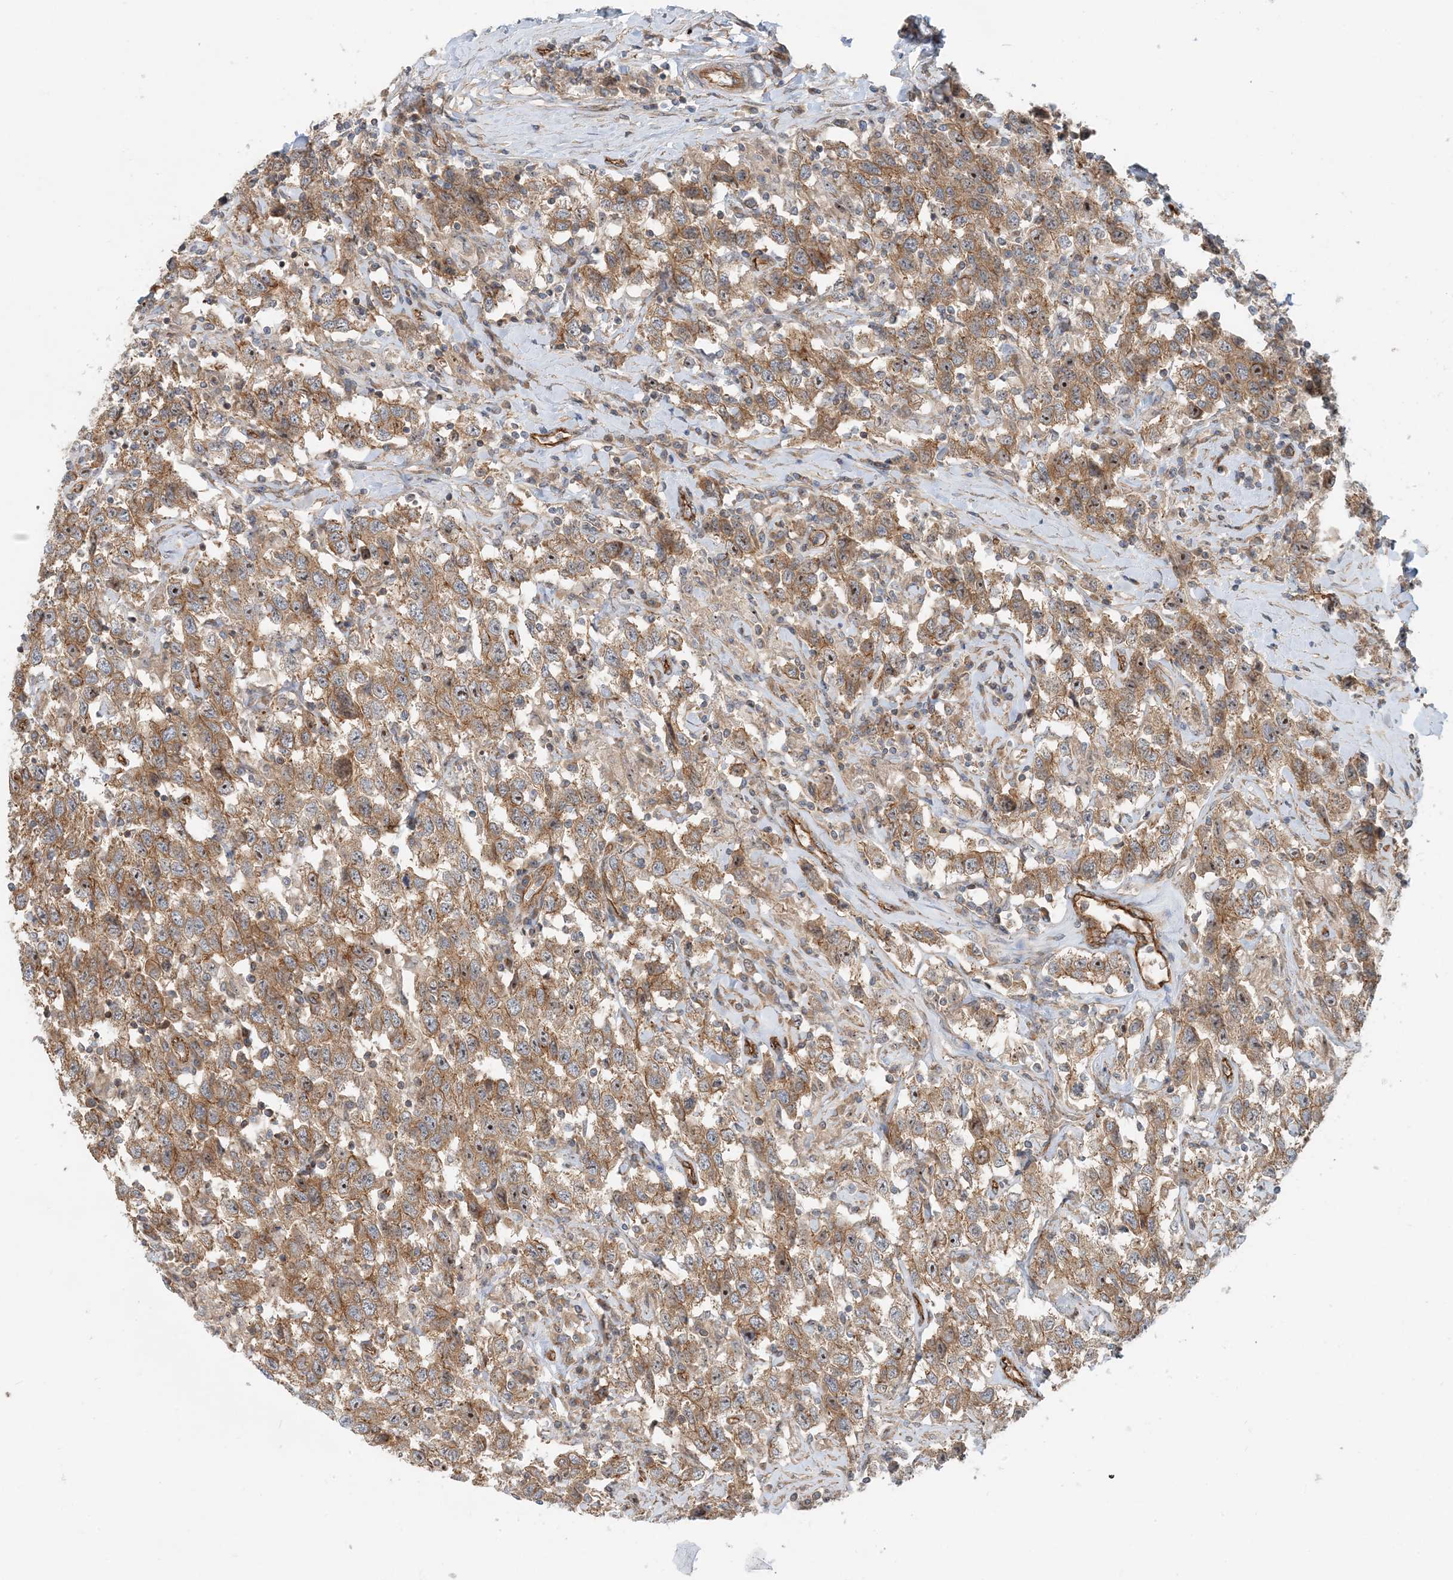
{"staining": {"intensity": "moderate", "quantity": ">75%", "location": "cytoplasmic/membranous,nuclear"}, "tissue": "testis cancer", "cell_type": "Tumor cells", "image_type": "cancer", "snomed": [{"axis": "morphology", "description": "Seminoma, NOS"}, {"axis": "topography", "description": "Testis"}], "caption": "An IHC photomicrograph of tumor tissue is shown. Protein staining in brown highlights moderate cytoplasmic/membranous and nuclear positivity in testis cancer (seminoma) within tumor cells.", "gene": "MYL5", "patient": {"sex": "male", "age": 41}}